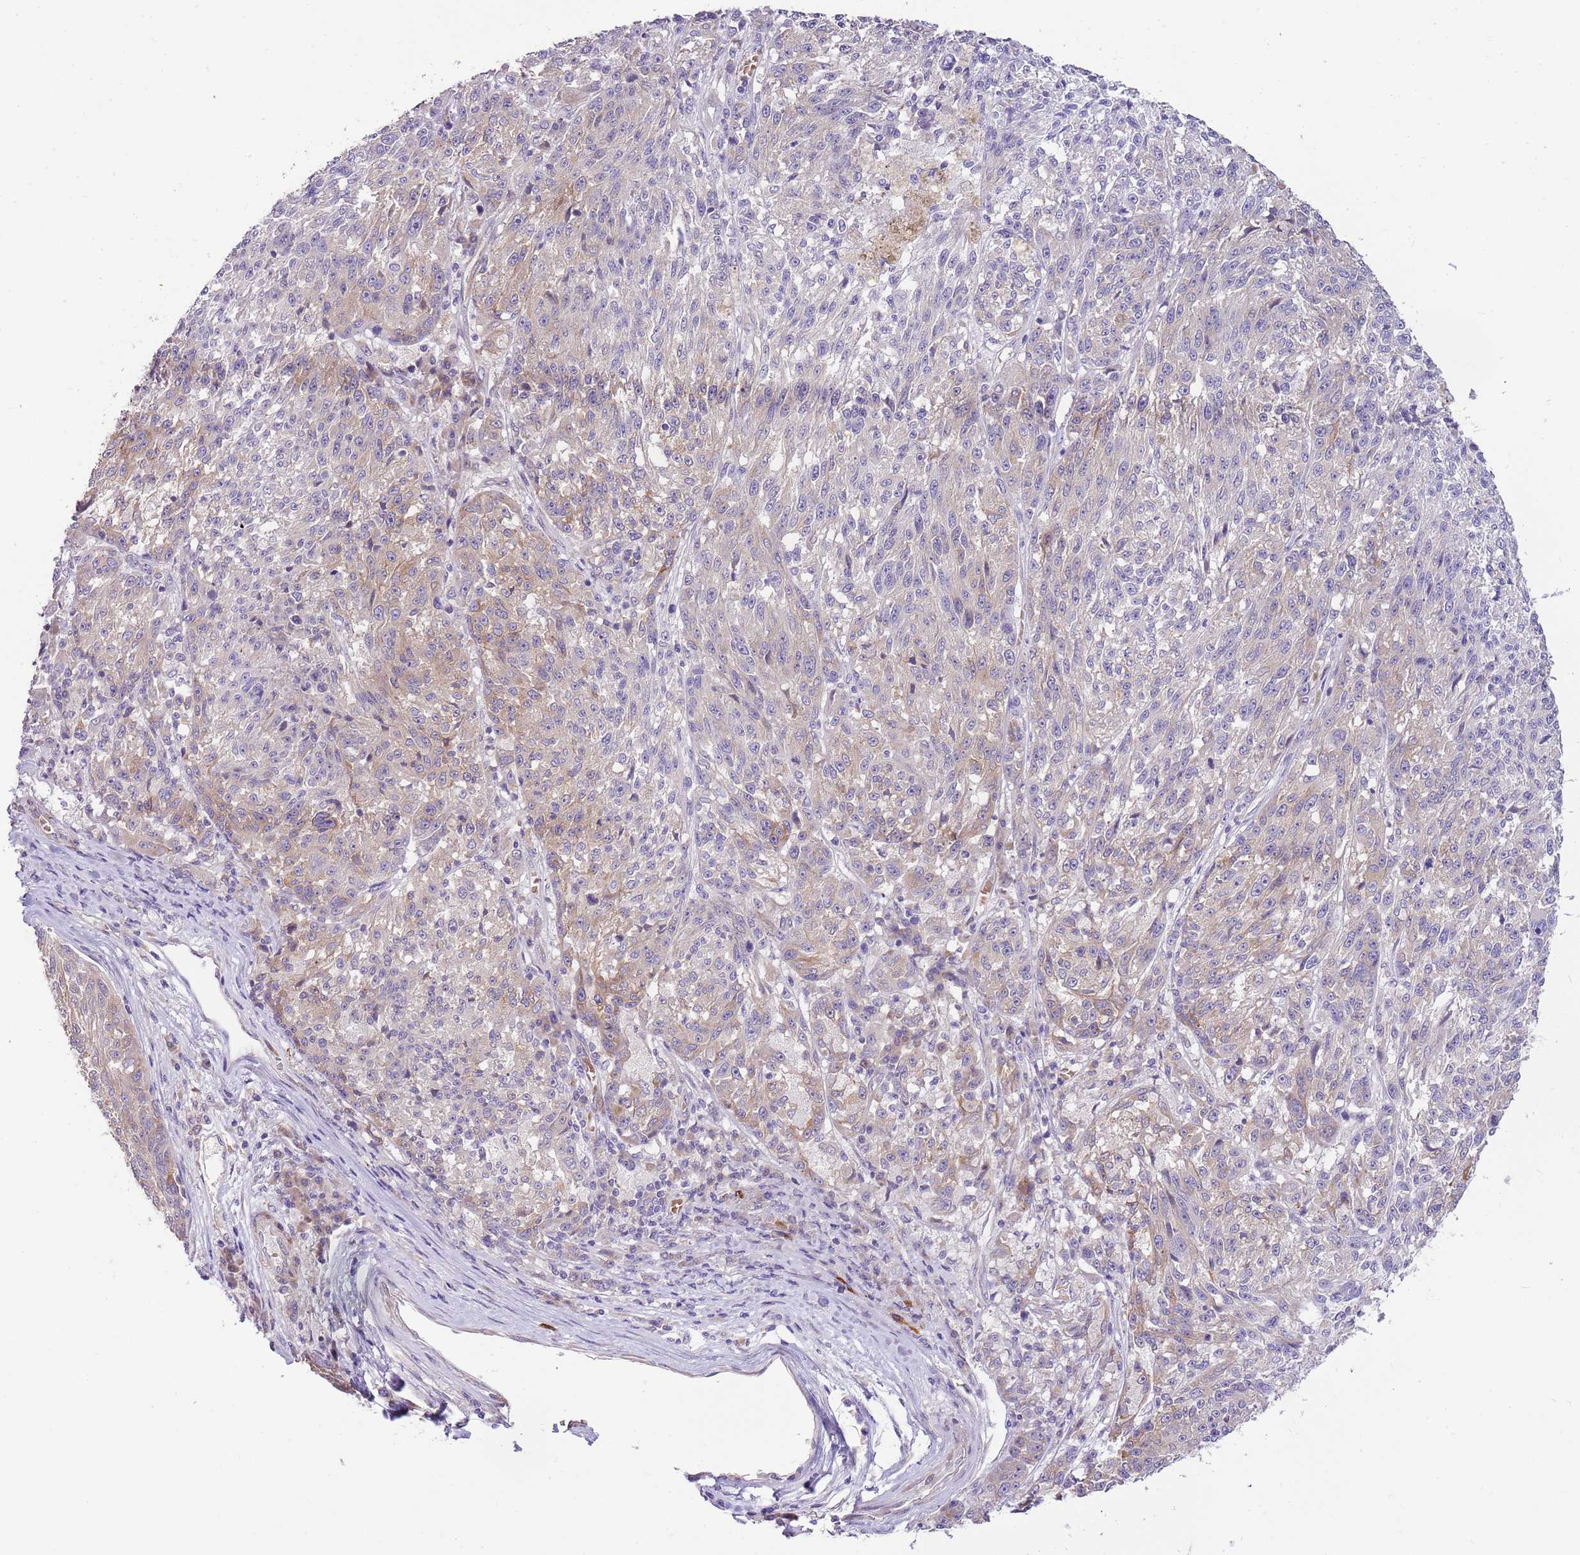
{"staining": {"intensity": "weak", "quantity": "<25%", "location": "cytoplasmic/membranous"}, "tissue": "melanoma", "cell_type": "Tumor cells", "image_type": "cancer", "snomed": [{"axis": "morphology", "description": "Malignant melanoma, NOS"}, {"axis": "topography", "description": "Skin"}], "caption": "Immunohistochemistry (IHC) of melanoma displays no positivity in tumor cells.", "gene": "RFK", "patient": {"sex": "male", "age": 53}}